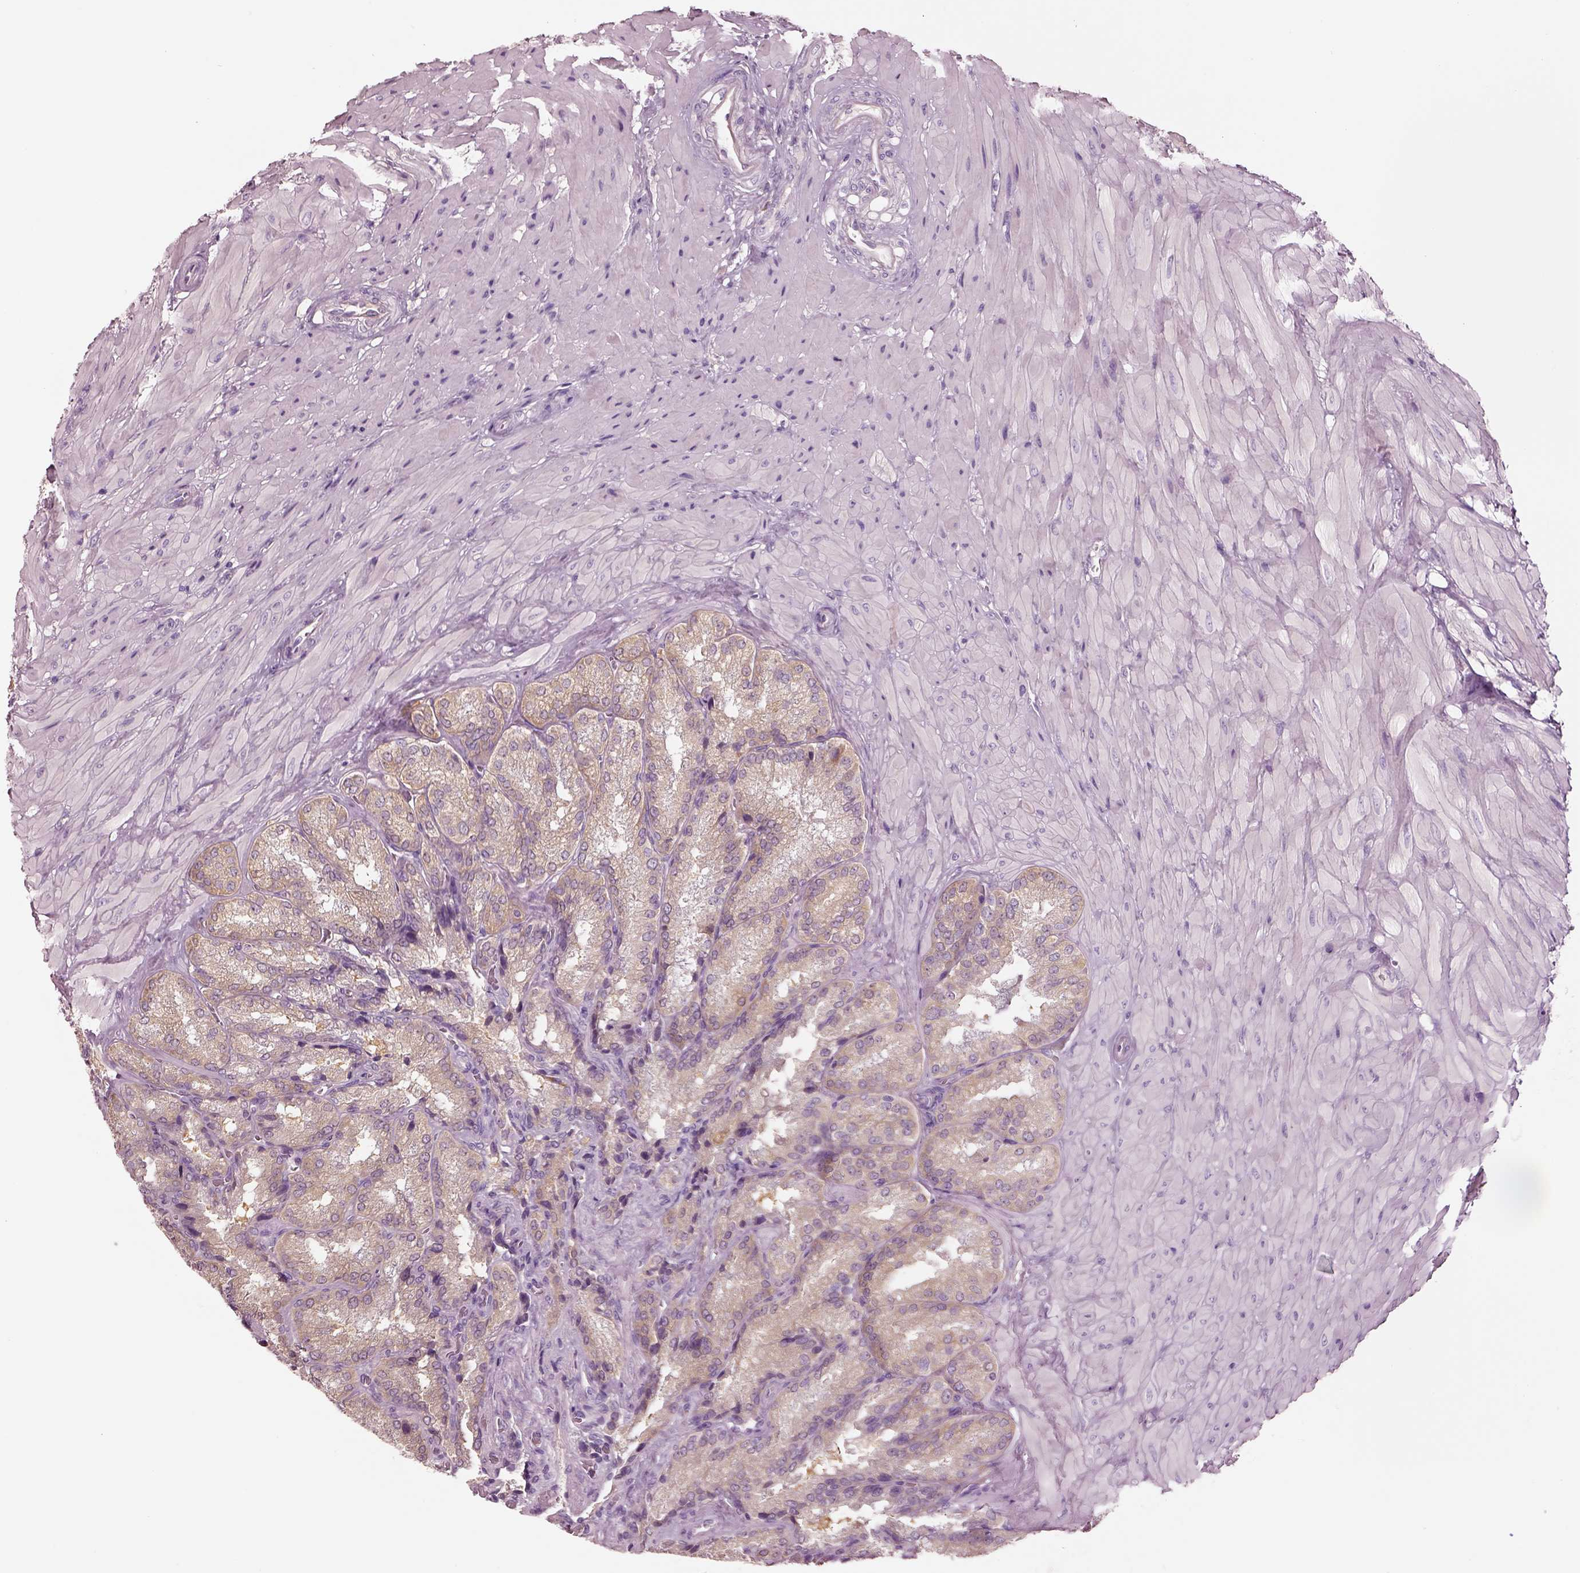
{"staining": {"intensity": "weak", "quantity": ">75%", "location": "cytoplasmic/membranous"}, "tissue": "seminal vesicle", "cell_type": "Glandular cells", "image_type": "normal", "snomed": [{"axis": "morphology", "description": "Normal tissue, NOS"}, {"axis": "topography", "description": "Seminal veicle"}], "caption": "Immunohistochemical staining of benign seminal vesicle displays weak cytoplasmic/membranous protein positivity in approximately >75% of glandular cells. (brown staining indicates protein expression, while blue staining denotes nuclei).", "gene": "ELSPBP1", "patient": {"sex": "male", "age": 37}}